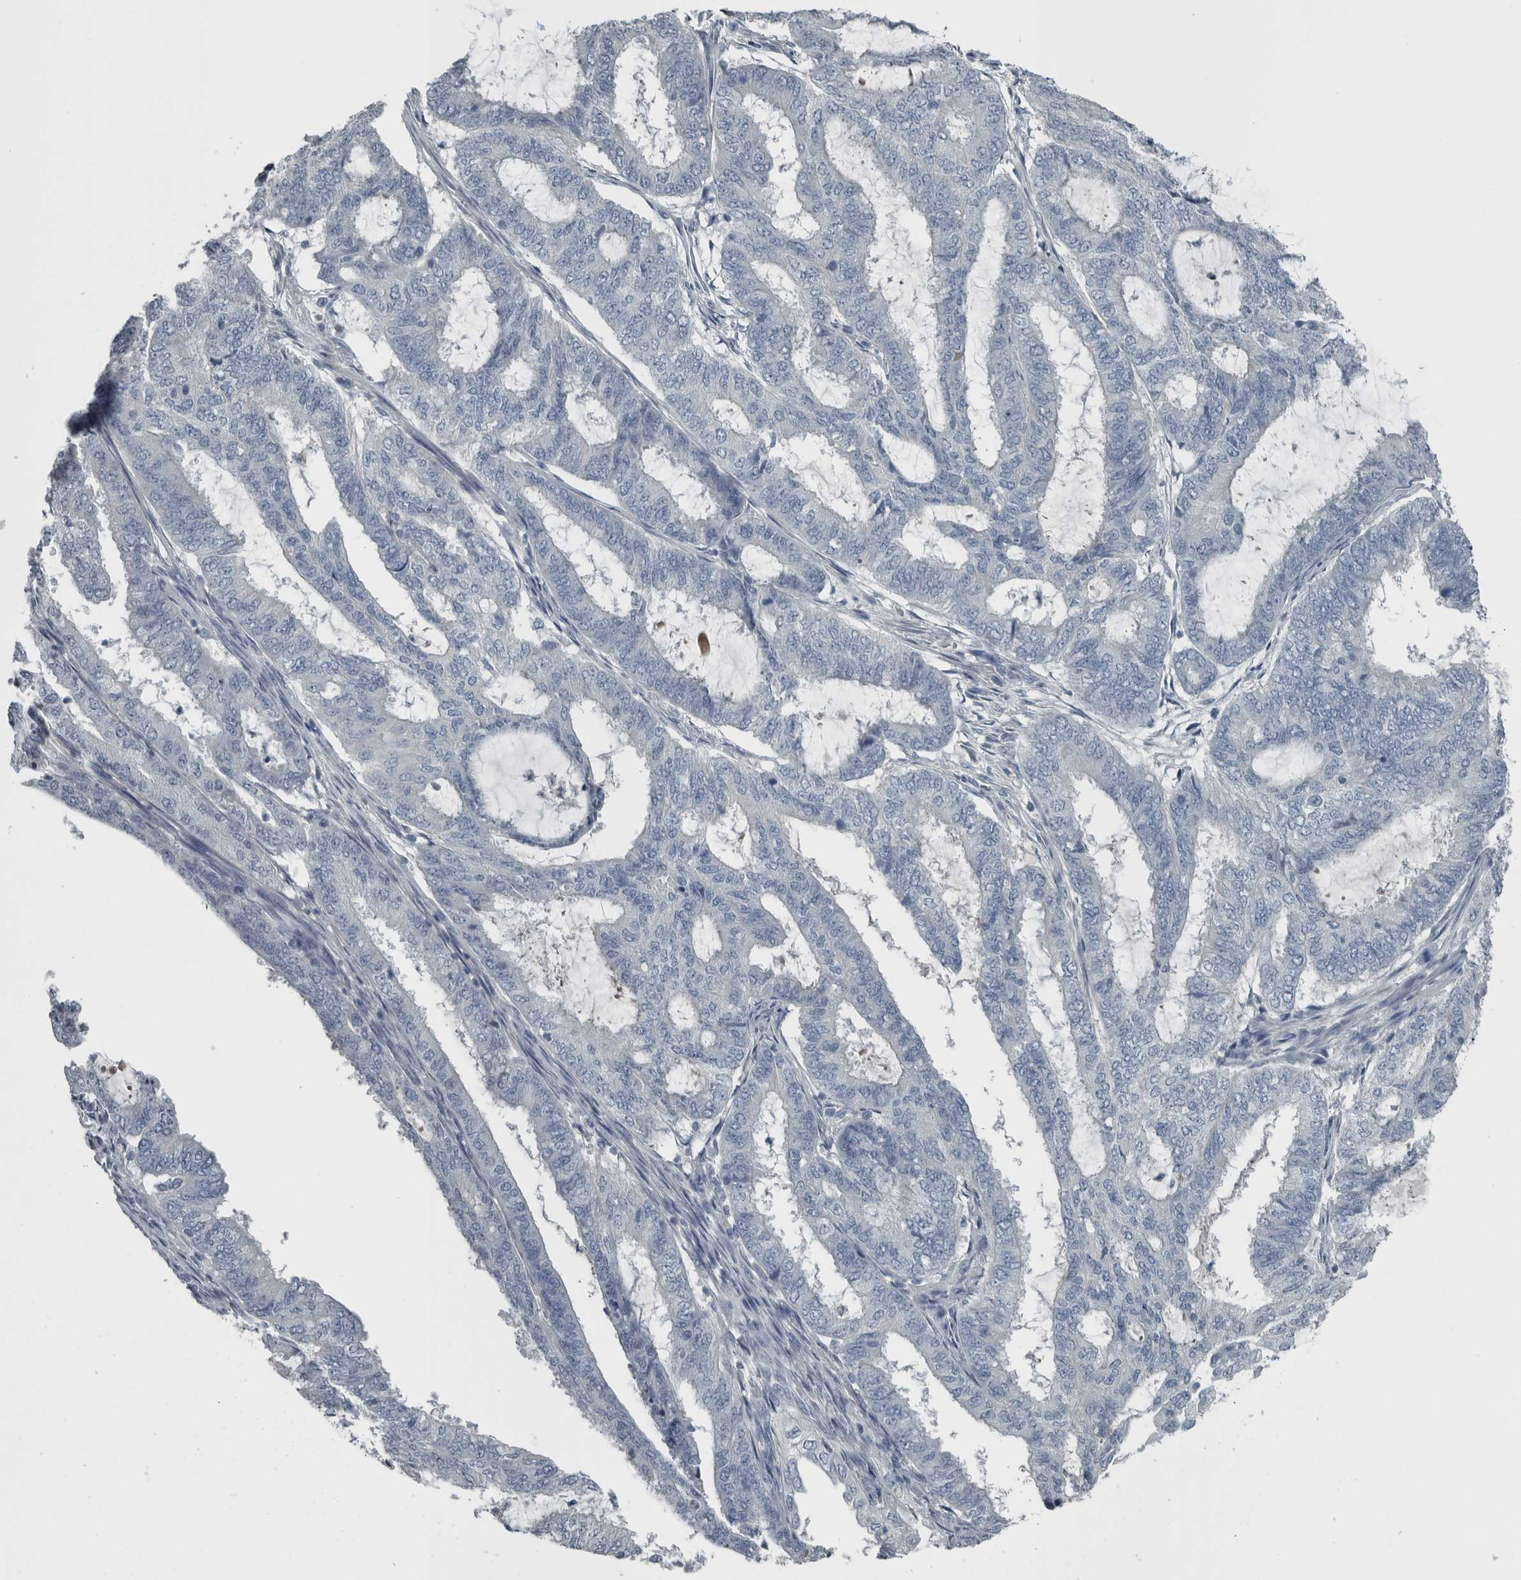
{"staining": {"intensity": "negative", "quantity": "none", "location": "none"}, "tissue": "endometrial cancer", "cell_type": "Tumor cells", "image_type": "cancer", "snomed": [{"axis": "morphology", "description": "Adenocarcinoma, NOS"}, {"axis": "topography", "description": "Endometrium"}], "caption": "Human endometrial adenocarcinoma stained for a protein using IHC reveals no positivity in tumor cells.", "gene": "KRT20", "patient": {"sex": "female", "age": 51}}